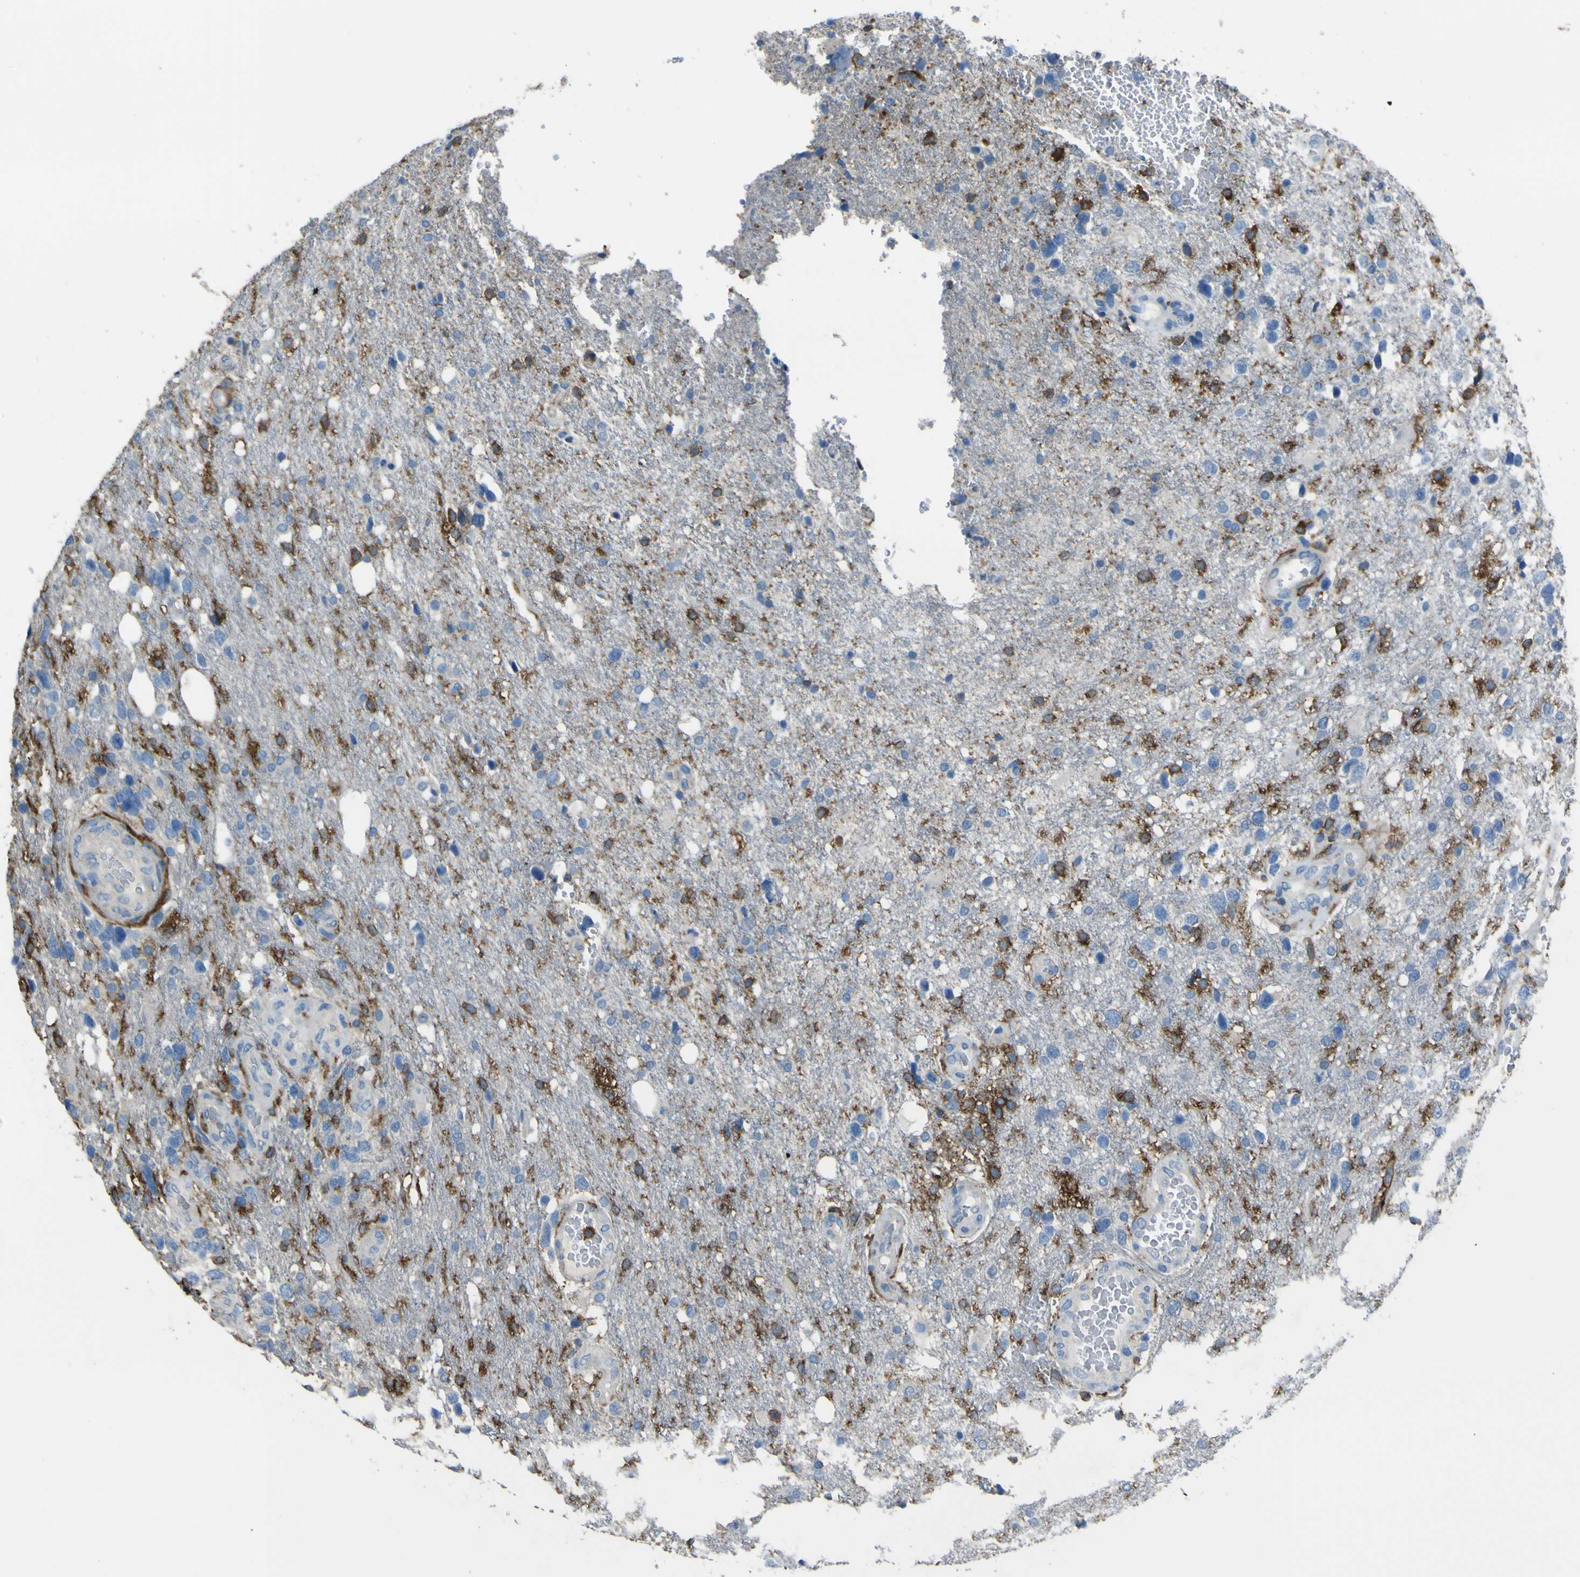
{"staining": {"intensity": "moderate", "quantity": ">75%", "location": "cytoplasmic/membranous"}, "tissue": "glioma", "cell_type": "Tumor cells", "image_type": "cancer", "snomed": [{"axis": "morphology", "description": "Glioma, malignant, High grade"}, {"axis": "topography", "description": "Brain"}], "caption": "Protein staining by immunohistochemistry (IHC) reveals moderate cytoplasmic/membranous staining in about >75% of tumor cells in glioma.", "gene": "LAIR1", "patient": {"sex": "female", "age": 58}}